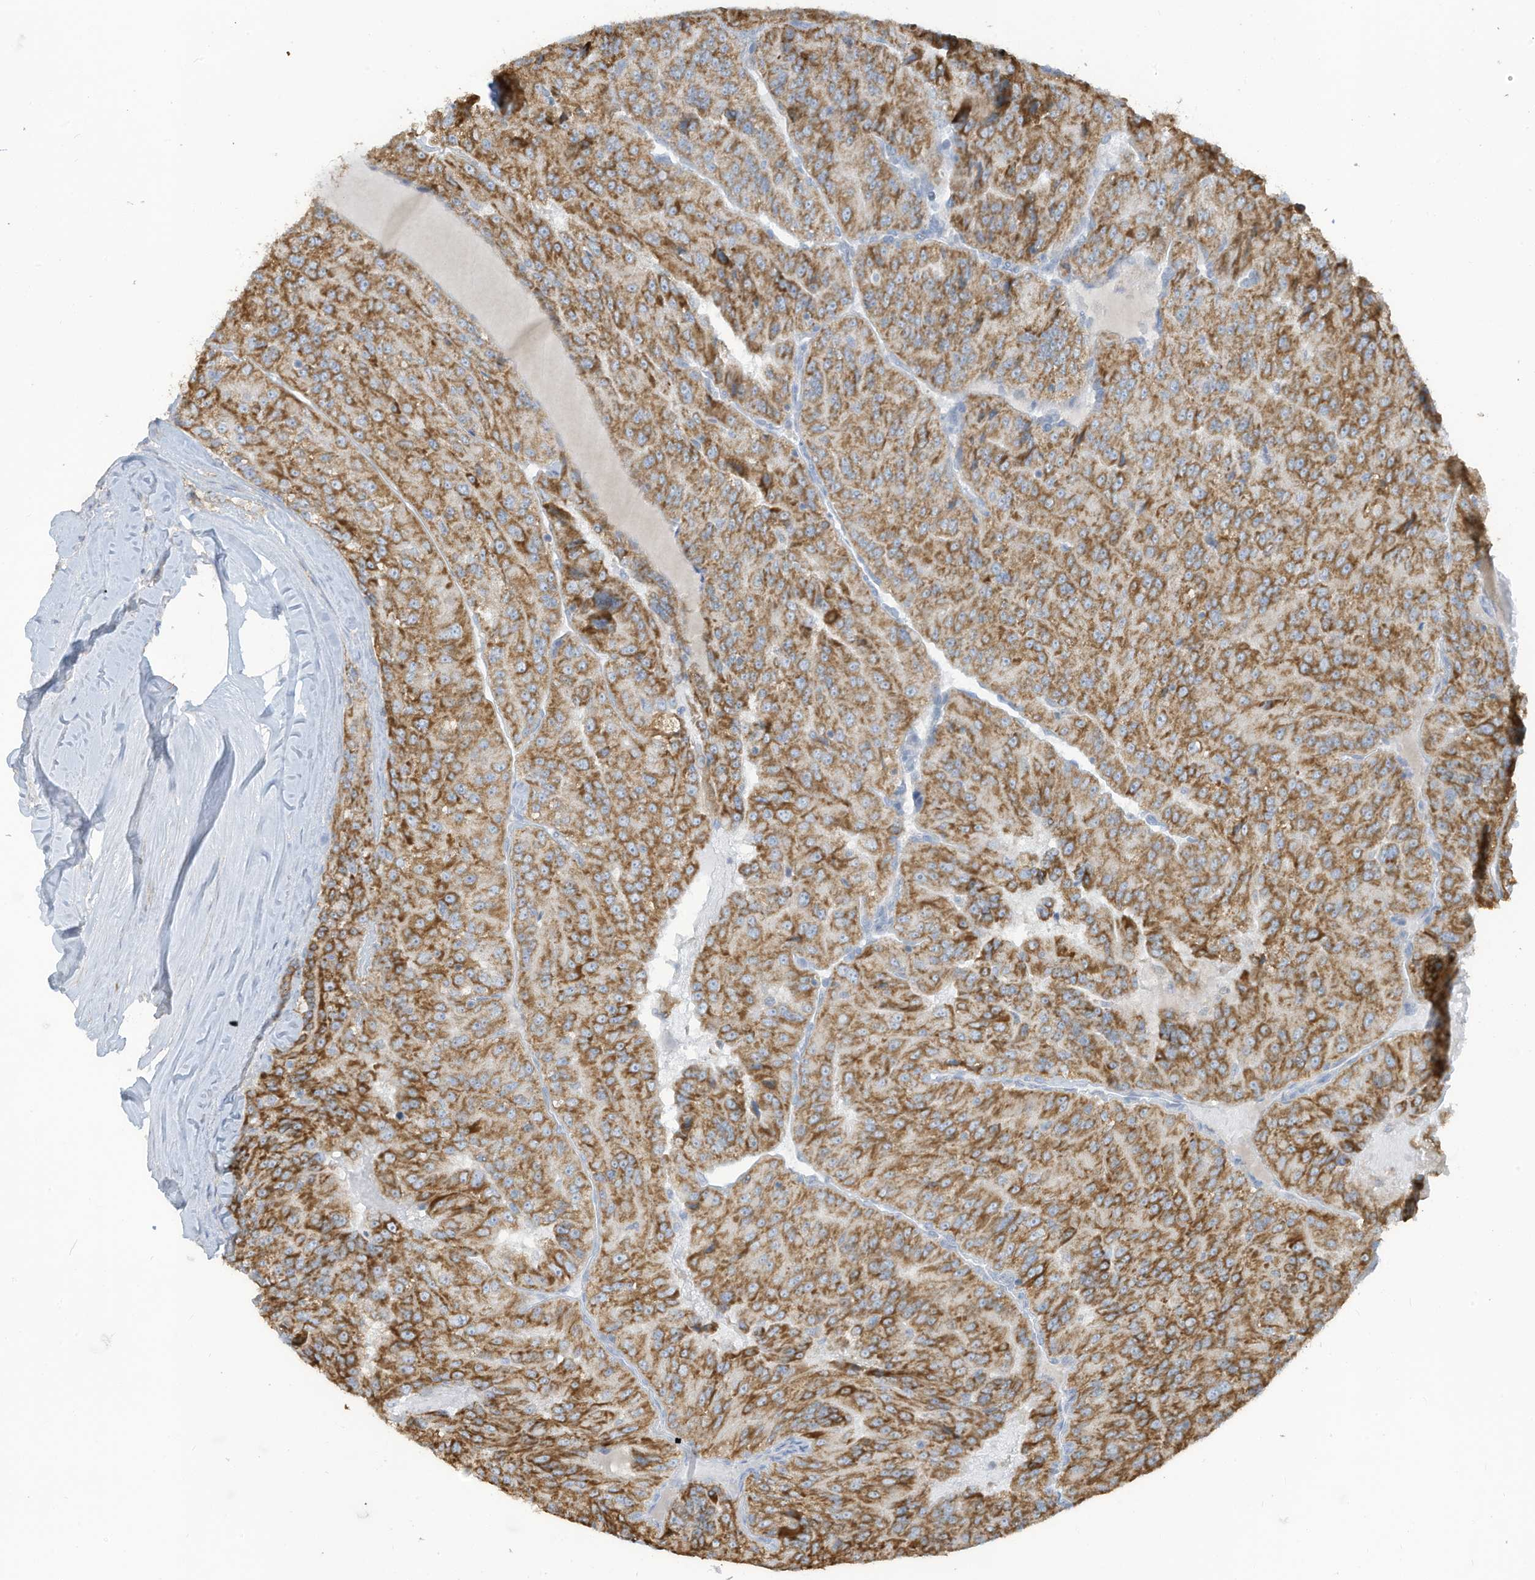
{"staining": {"intensity": "moderate", "quantity": ">75%", "location": "cytoplasmic/membranous"}, "tissue": "renal cancer", "cell_type": "Tumor cells", "image_type": "cancer", "snomed": [{"axis": "morphology", "description": "Adenocarcinoma, NOS"}, {"axis": "topography", "description": "Kidney"}], "caption": "Protein staining of adenocarcinoma (renal) tissue displays moderate cytoplasmic/membranous expression in approximately >75% of tumor cells.", "gene": "GTPBP2", "patient": {"sex": "female", "age": 63}}